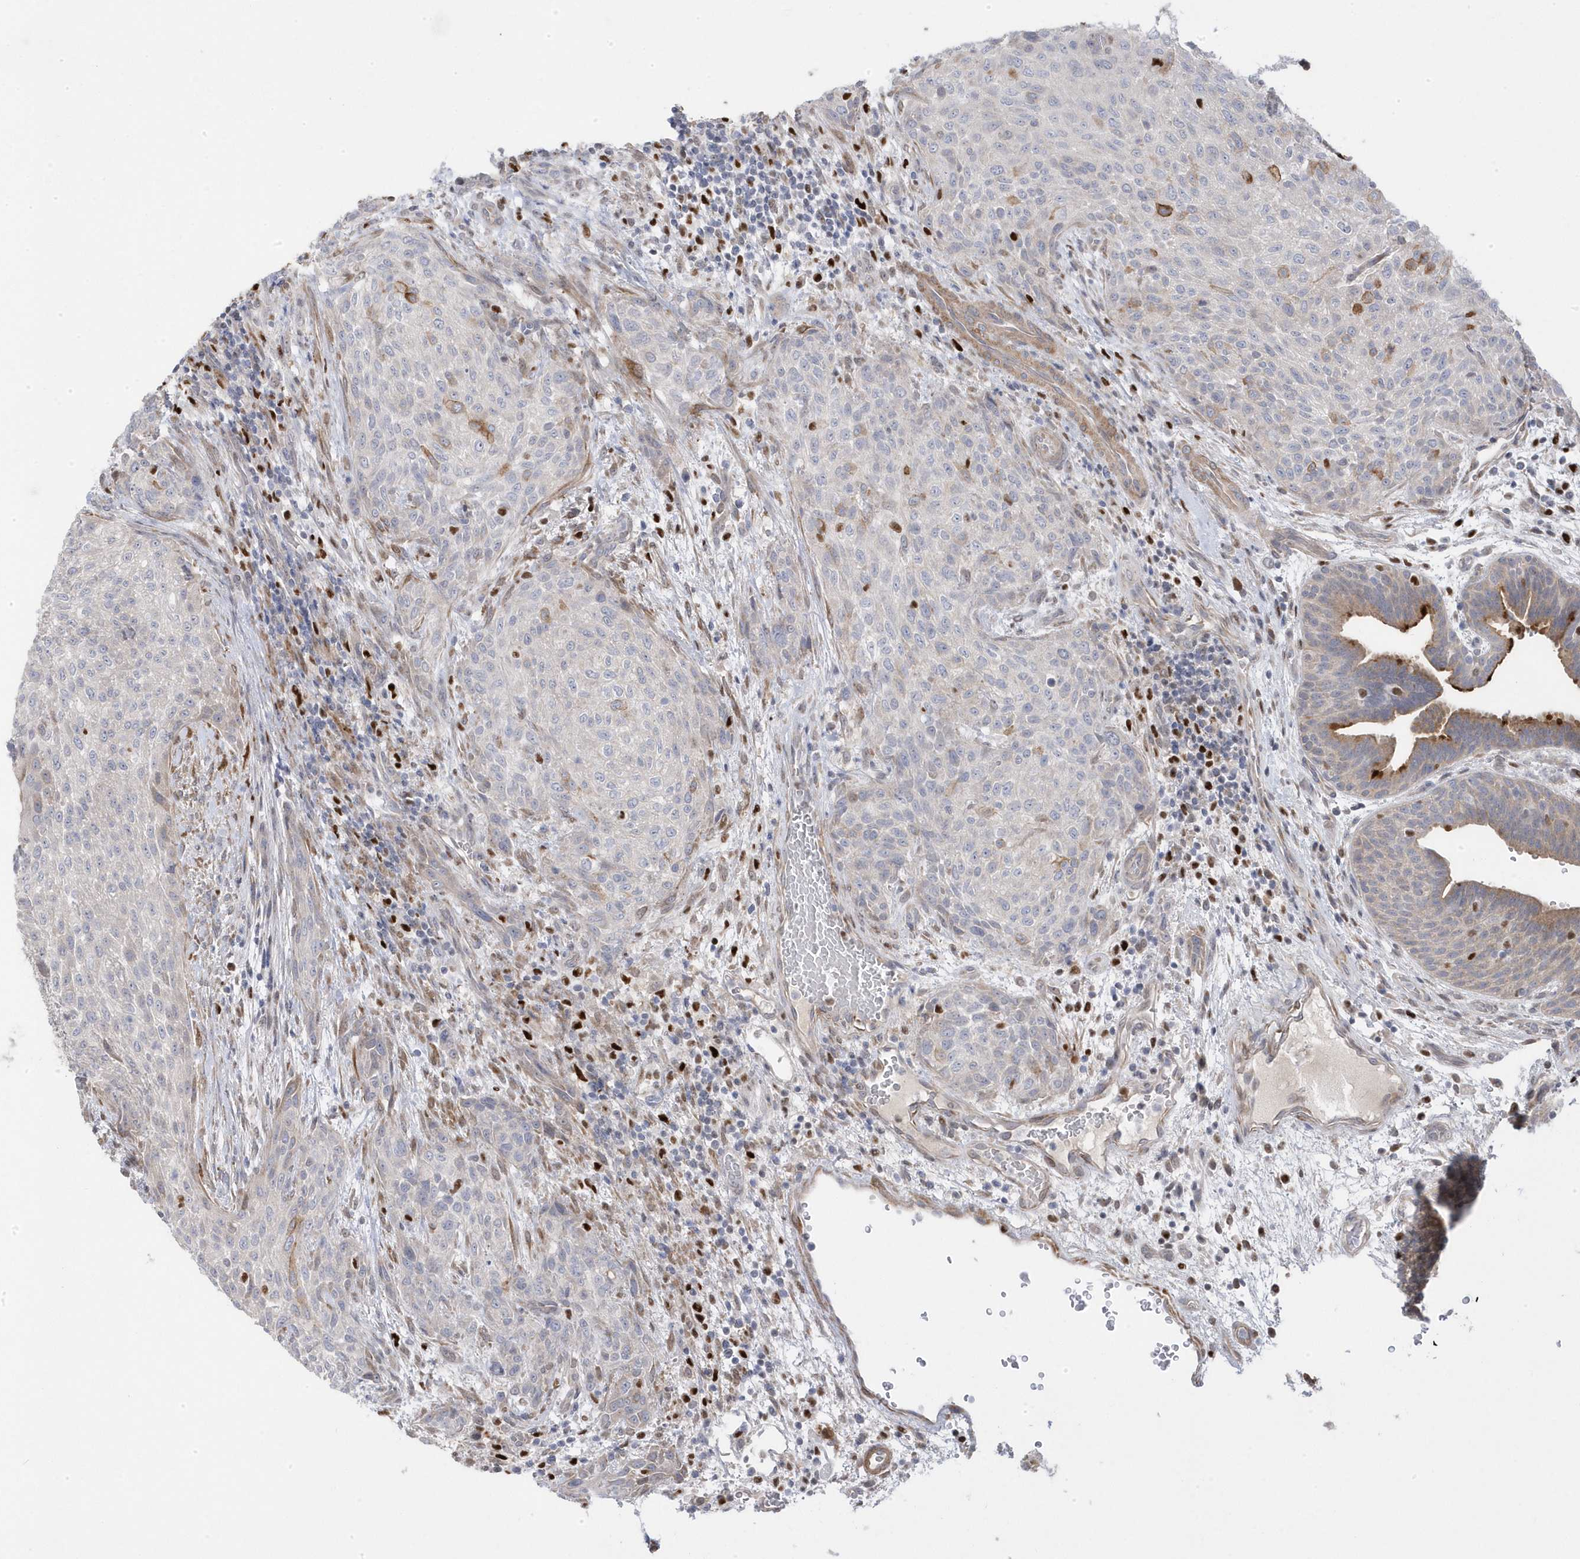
{"staining": {"intensity": "negative", "quantity": "none", "location": "none"}, "tissue": "urothelial cancer", "cell_type": "Tumor cells", "image_type": "cancer", "snomed": [{"axis": "morphology", "description": "Urothelial carcinoma, High grade"}, {"axis": "topography", "description": "Urinary bladder"}], "caption": "The IHC photomicrograph has no significant staining in tumor cells of urothelial carcinoma (high-grade) tissue.", "gene": "GTPBP6", "patient": {"sex": "male", "age": 35}}